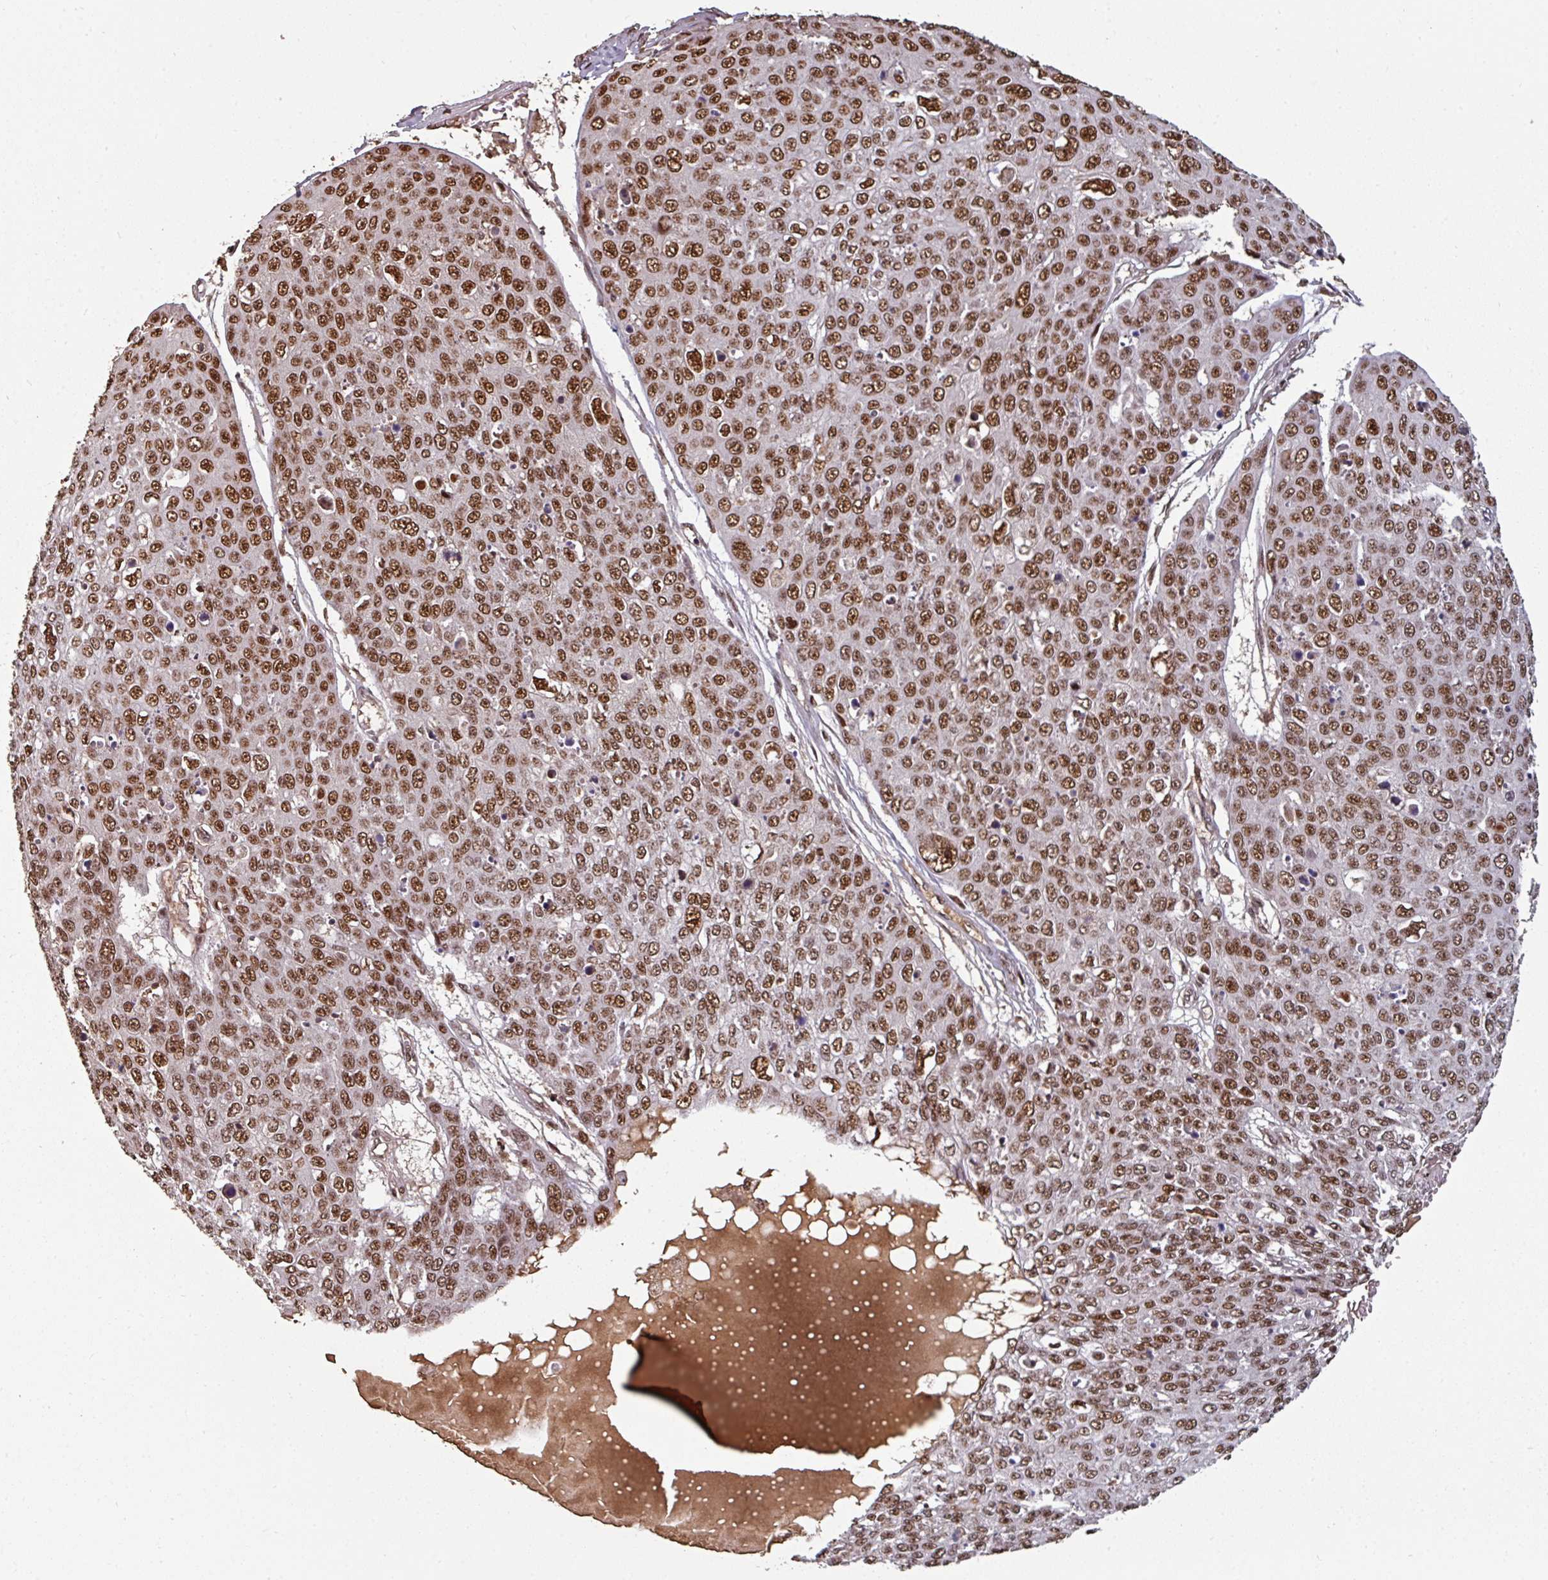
{"staining": {"intensity": "strong", "quantity": ">75%", "location": "nuclear"}, "tissue": "skin cancer", "cell_type": "Tumor cells", "image_type": "cancer", "snomed": [{"axis": "morphology", "description": "Squamous cell carcinoma, NOS"}, {"axis": "topography", "description": "Skin"}], "caption": "Strong nuclear positivity is seen in approximately >75% of tumor cells in skin cancer.", "gene": "POLD1", "patient": {"sex": "male", "age": 71}}